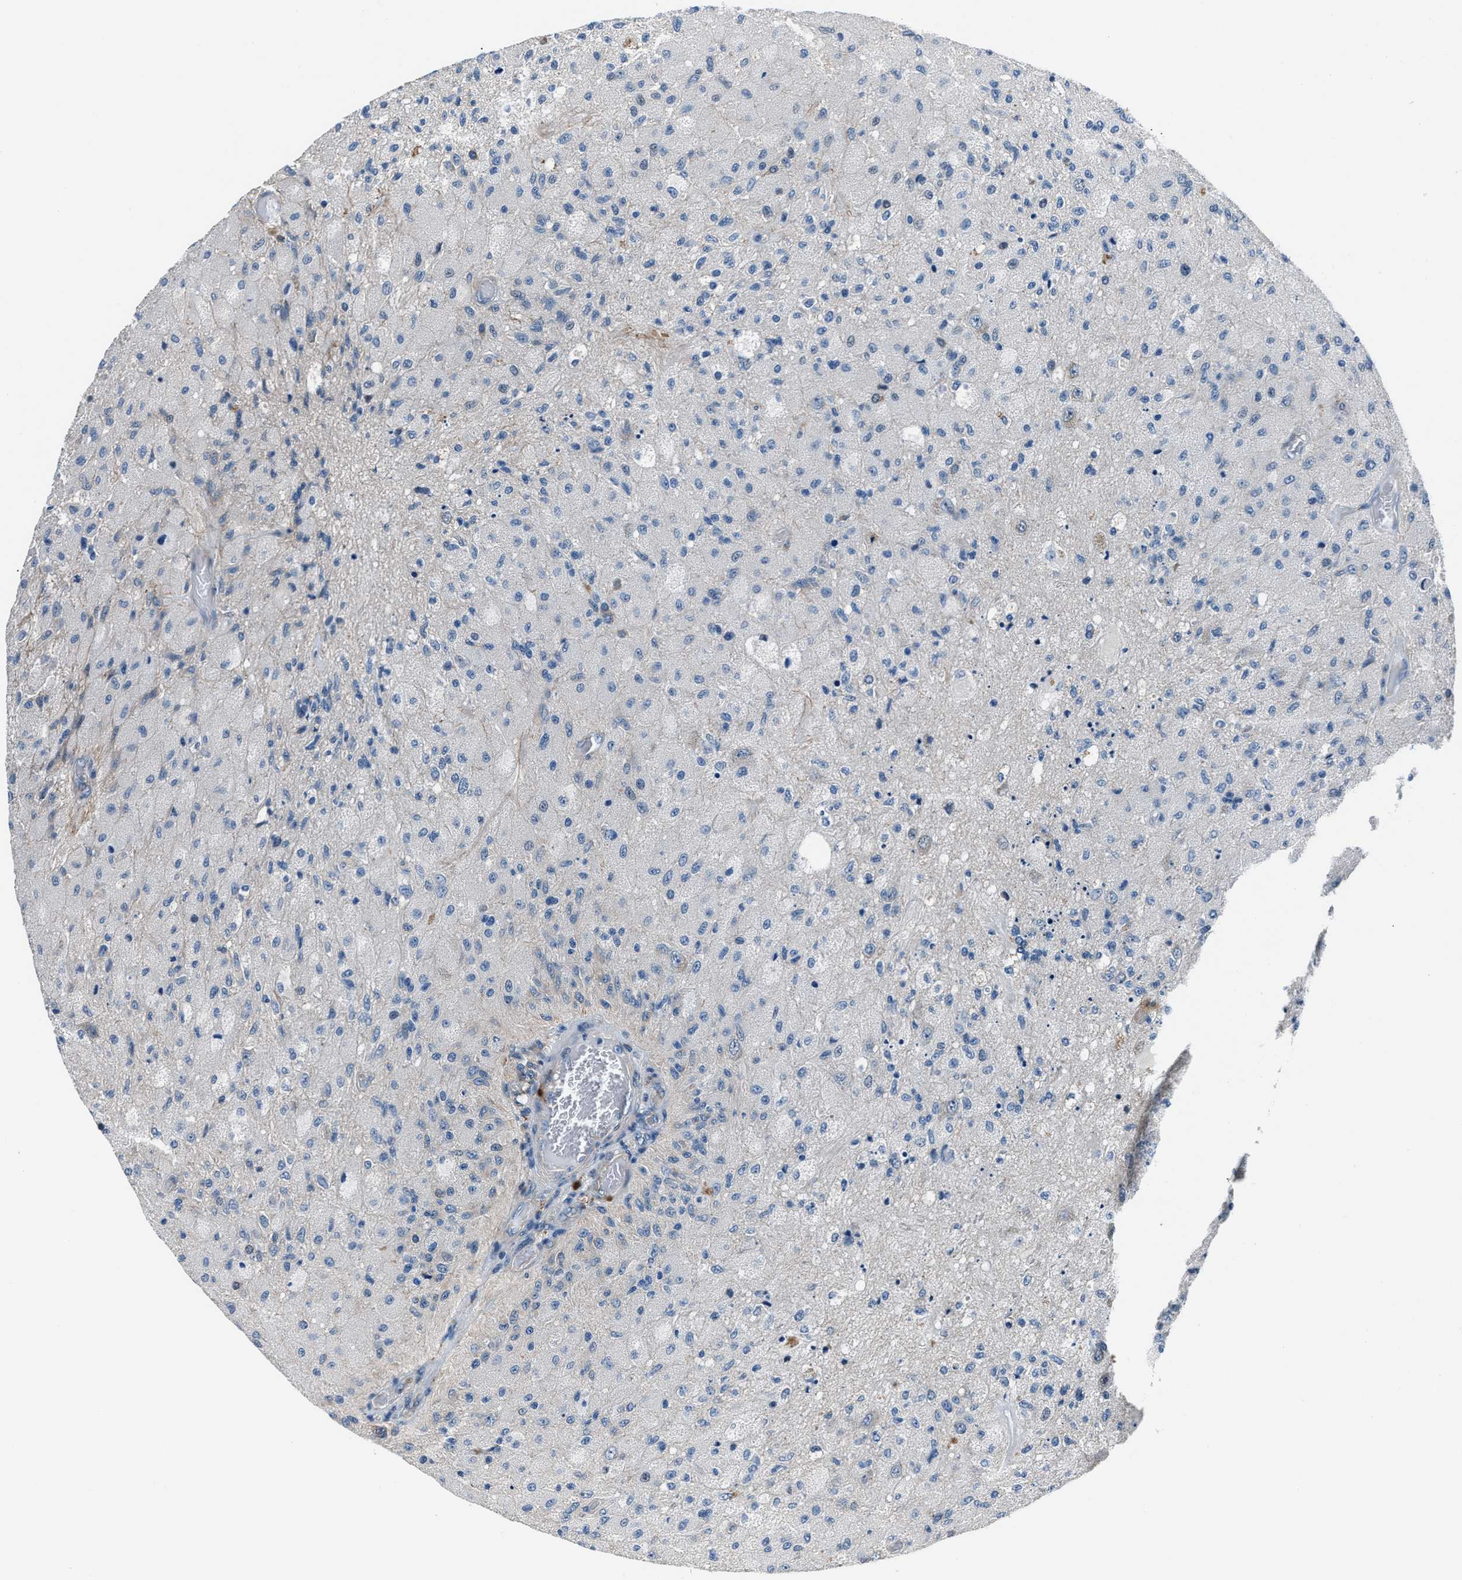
{"staining": {"intensity": "negative", "quantity": "none", "location": "none"}, "tissue": "glioma", "cell_type": "Tumor cells", "image_type": "cancer", "snomed": [{"axis": "morphology", "description": "Normal tissue, NOS"}, {"axis": "morphology", "description": "Glioma, malignant, High grade"}, {"axis": "topography", "description": "Cerebral cortex"}], "caption": "There is no significant expression in tumor cells of malignant glioma (high-grade). Nuclei are stained in blue.", "gene": "MPDZ", "patient": {"sex": "male", "age": 77}}